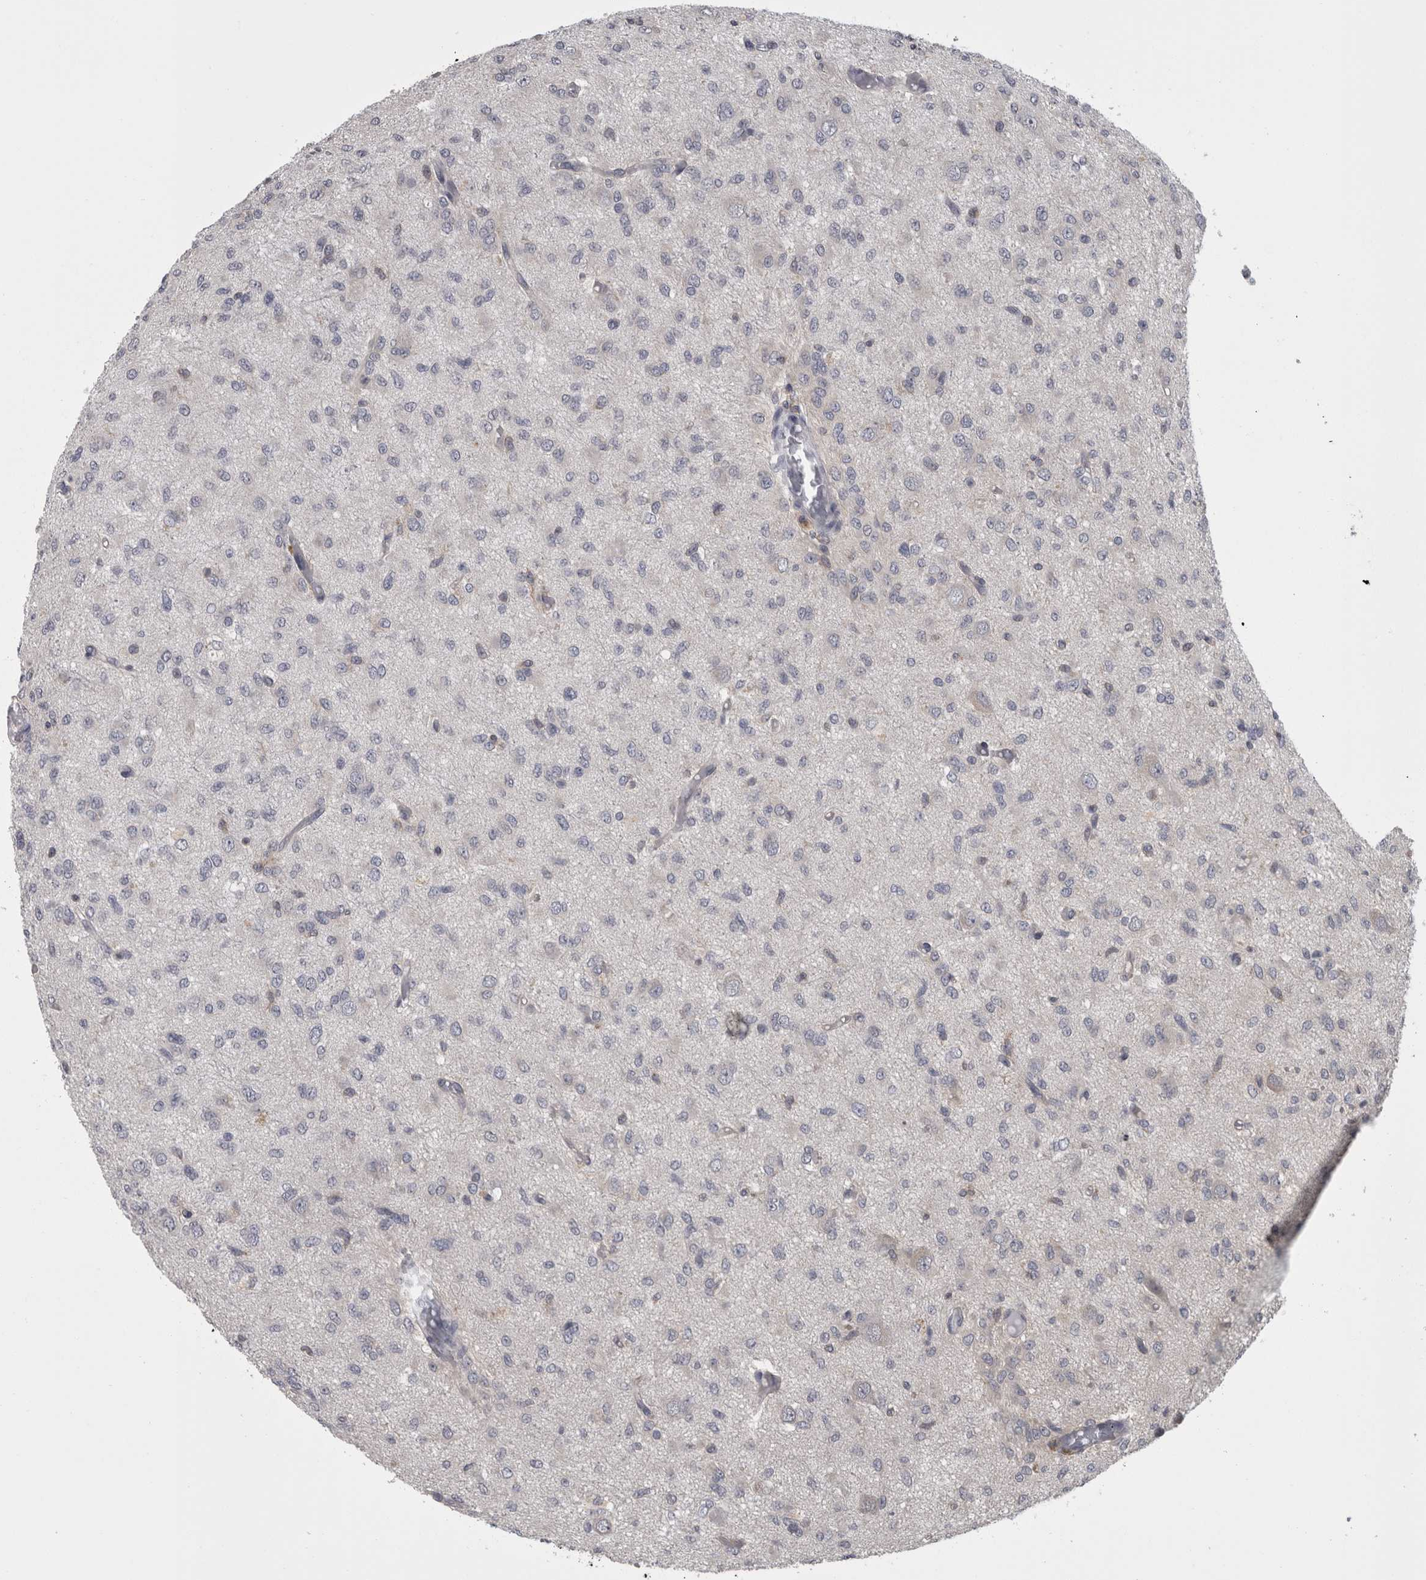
{"staining": {"intensity": "negative", "quantity": "none", "location": "none"}, "tissue": "glioma", "cell_type": "Tumor cells", "image_type": "cancer", "snomed": [{"axis": "morphology", "description": "Glioma, malignant, High grade"}, {"axis": "topography", "description": "Brain"}], "caption": "Human malignant glioma (high-grade) stained for a protein using IHC demonstrates no positivity in tumor cells.", "gene": "APRT", "patient": {"sex": "female", "age": 59}}